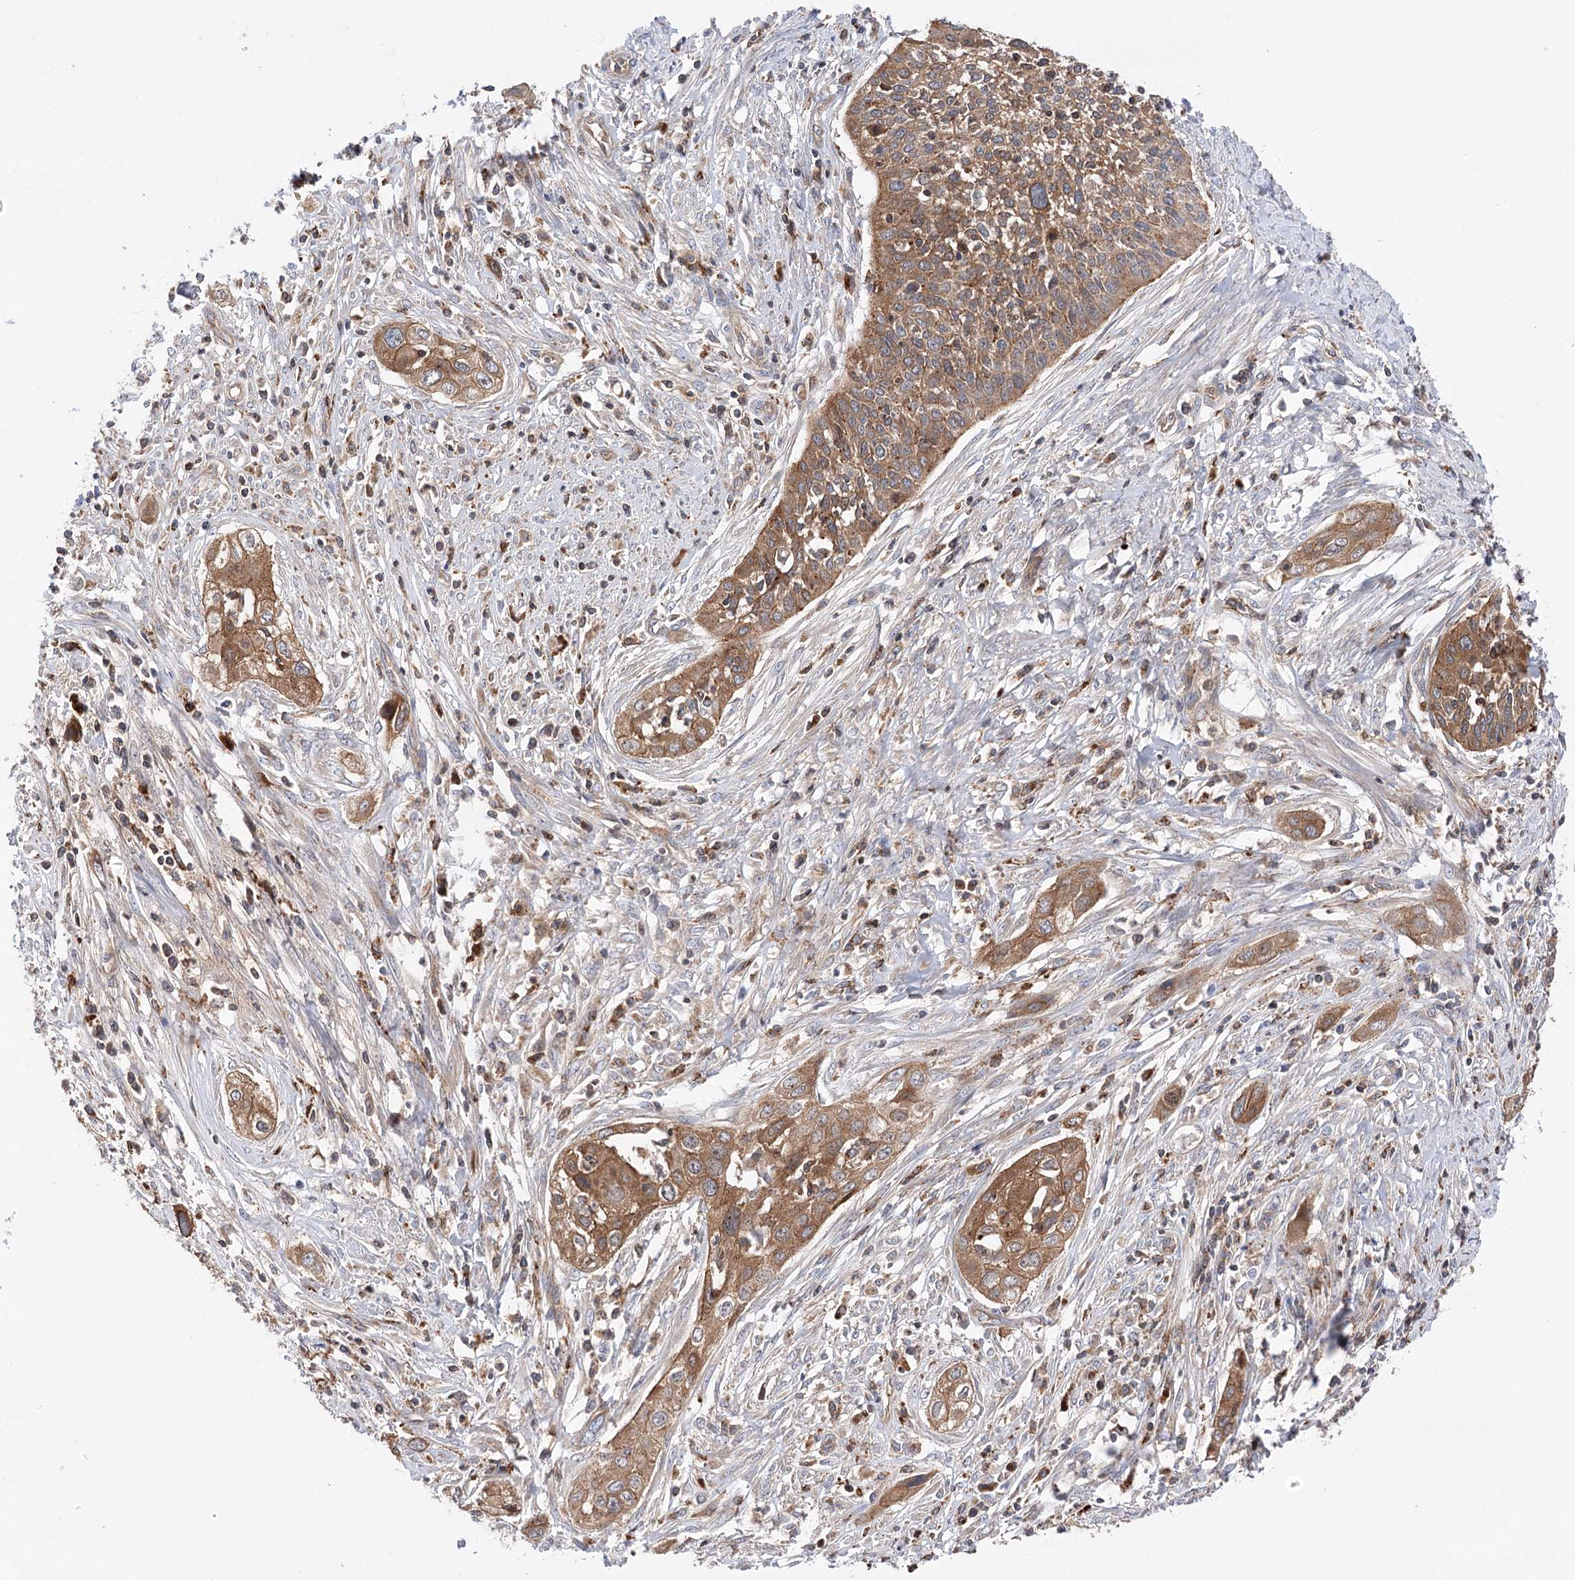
{"staining": {"intensity": "moderate", "quantity": ">75%", "location": "cytoplasmic/membranous"}, "tissue": "cervical cancer", "cell_type": "Tumor cells", "image_type": "cancer", "snomed": [{"axis": "morphology", "description": "Squamous cell carcinoma, NOS"}, {"axis": "topography", "description": "Cervix"}], "caption": "Tumor cells display medium levels of moderate cytoplasmic/membranous expression in about >75% of cells in cervical squamous cell carcinoma.", "gene": "VPS37B", "patient": {"sex": "female", "age": 34}}